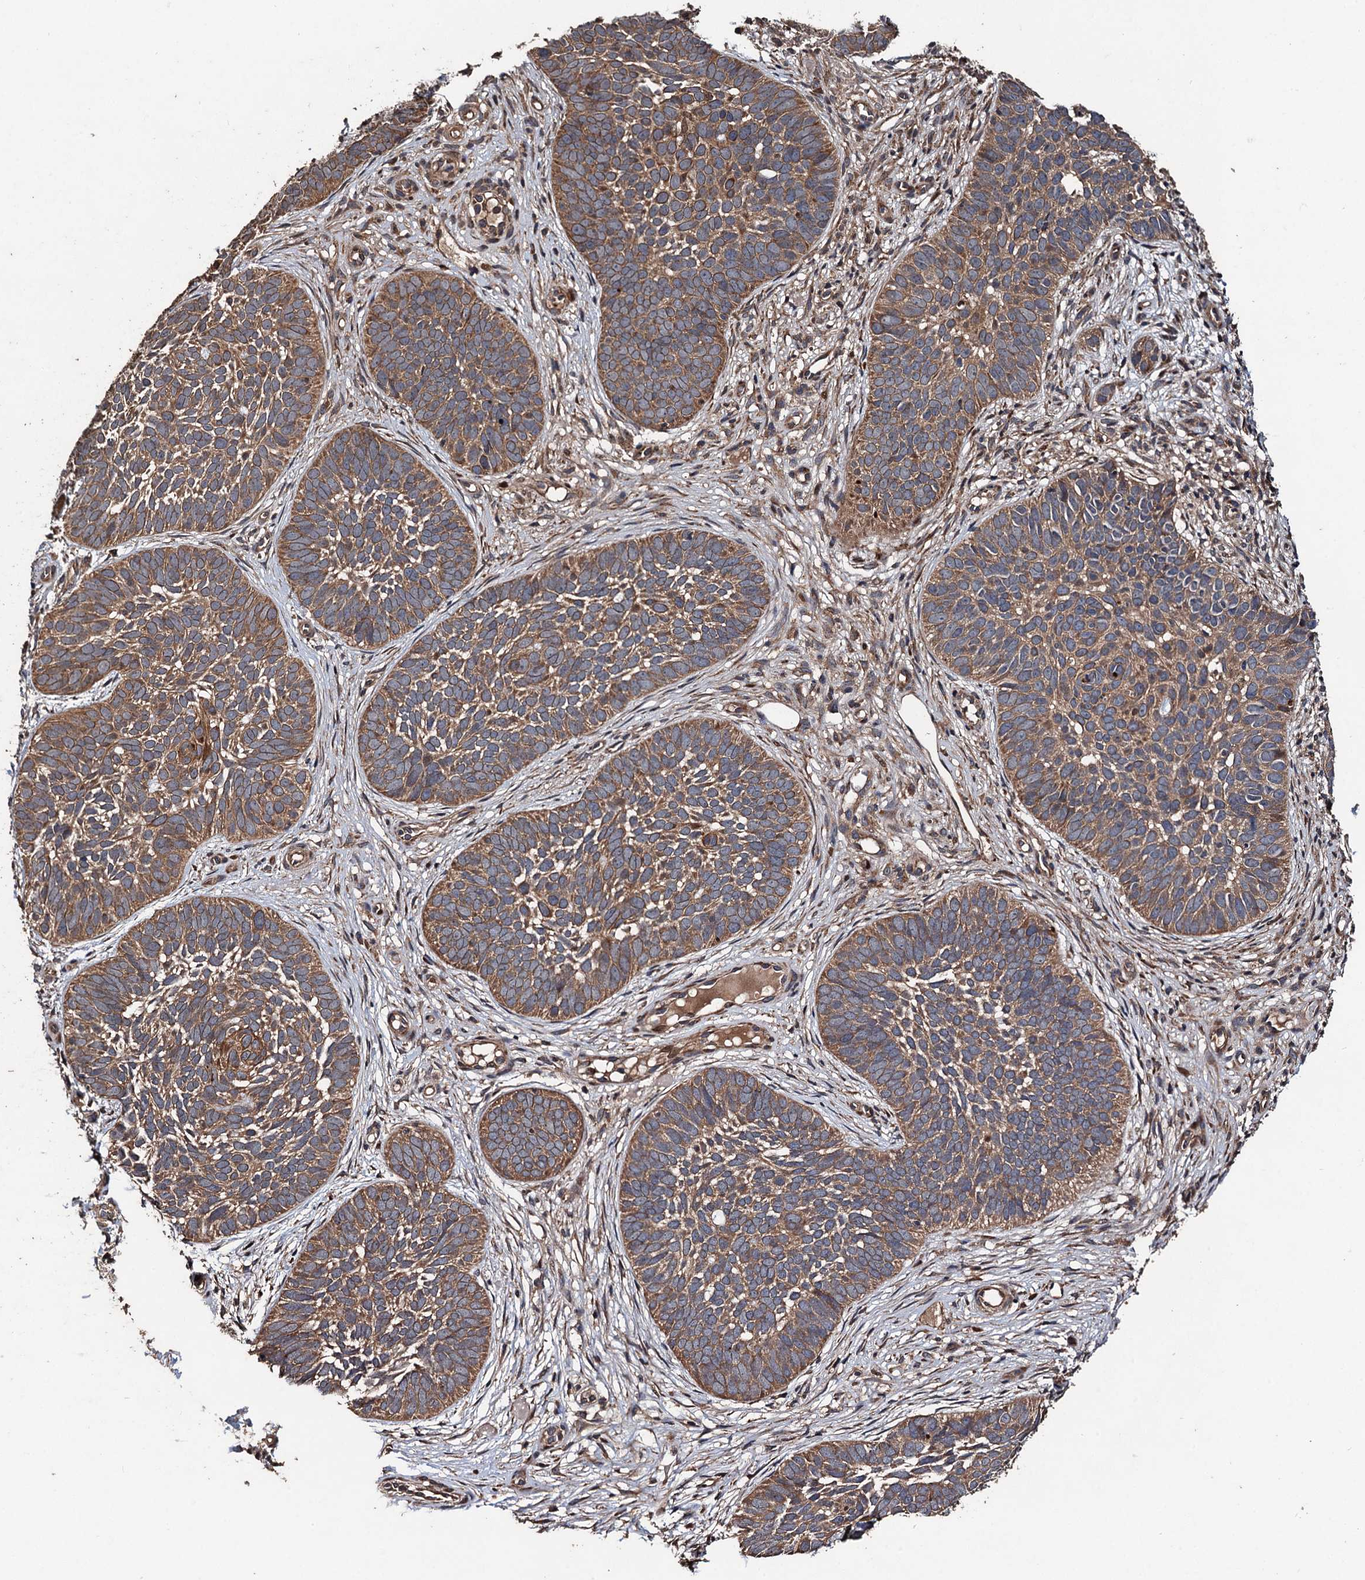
{"staining": {"intensity": "moderate", "quantity": ">75%", "location": "cytoplasmic/membranous"}, "tissue": "skin cancer", "cell_type": "Tumor cells", "image_type": "cancer", "snomed": [{"axis": "morphology", "description": "Basal cell carcinoma"}, {"axis": "topography", "description": "Skin"}], "caption": "The micrograph demonstrates immunohistochemical staining of skin cancer (basal cell carcinoma). There is moderate cytoplasmic/membranous positivity is identified in approximately >75% of tumor cells.", "gene": "TMEM39B", "patient": {"sex": "male", "age": 89}}